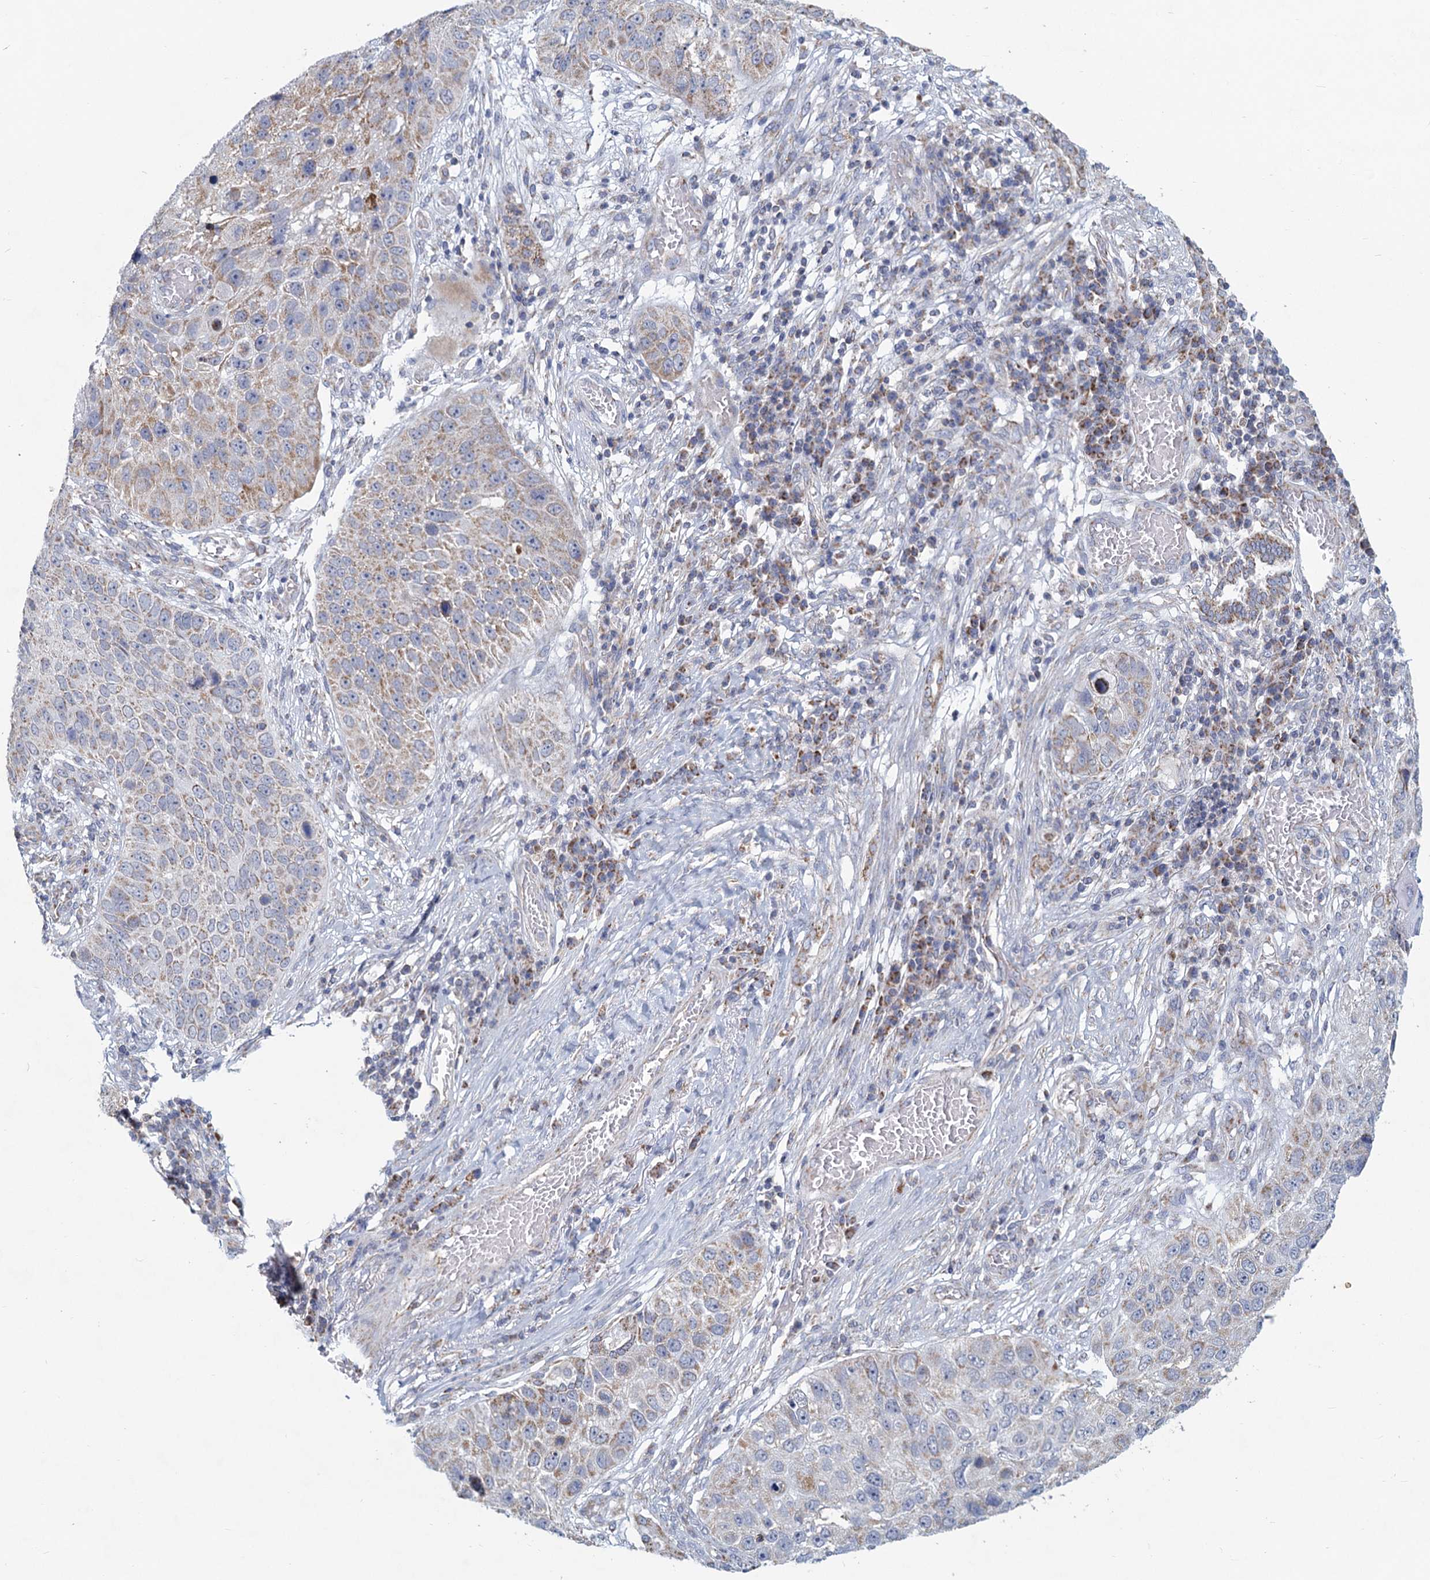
{"staining": {"intensity": "moderate", "quantity": "<25%", "location": "cytoplasmic/membranous"}, "tissue": "lung cancer", "cell_type": "Tumor cells", "image_type": "cancer", "snomed": [{"axis": "morphology", "description": "Squamous cell carcinoma, NOS"}, {"axis": "topography", "description": "Lung"}], "caption": "DAB (3,3'-diaminobenzidine) immunohistochemical staining of human lung squamous cell carcinoma displays moderate cytoplasmic/membranous protein positivity in approximately <25% of tumor cells.", "gene": "NDUFC2", "patient": {"sex": "male", "age": 61}}